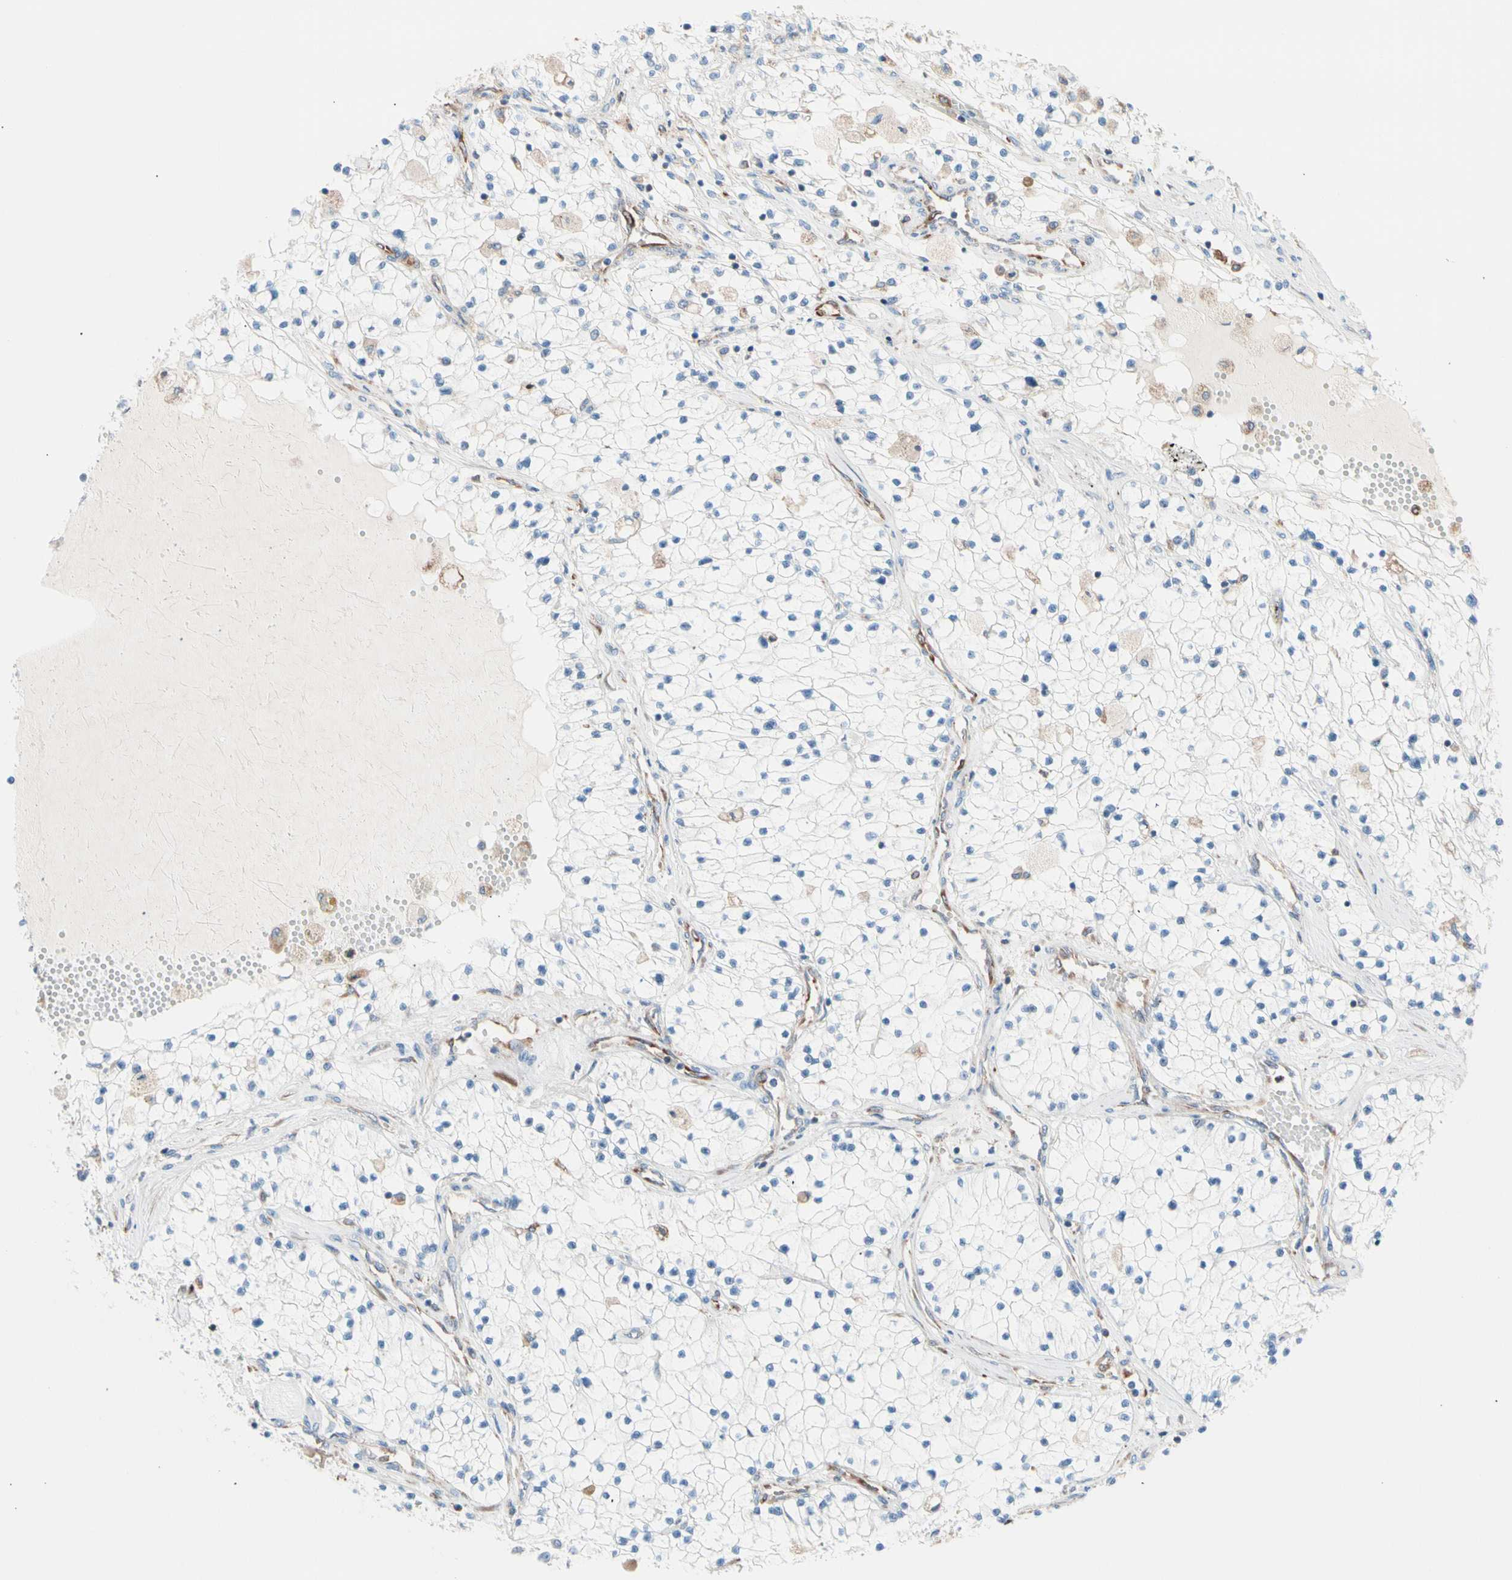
{"staining": {"intensity": "negative", "quantity": "none", "location": "none"}, "tissue": "renal cancer", "cell_type": "Tumor cells", "image_type": "cancer", "snomed": [{"axis": "morphology", "description": "Adenocarcinoma, NOS"}, {"axis": "topography", "description": "Kidney"}], "caption": "This is an IHC photomicrograph of human adenocarcinoma (renal). There is no positivity in tumor cells.", "gene": "HK1", "patient": {"sex": "male", "age": 68}}